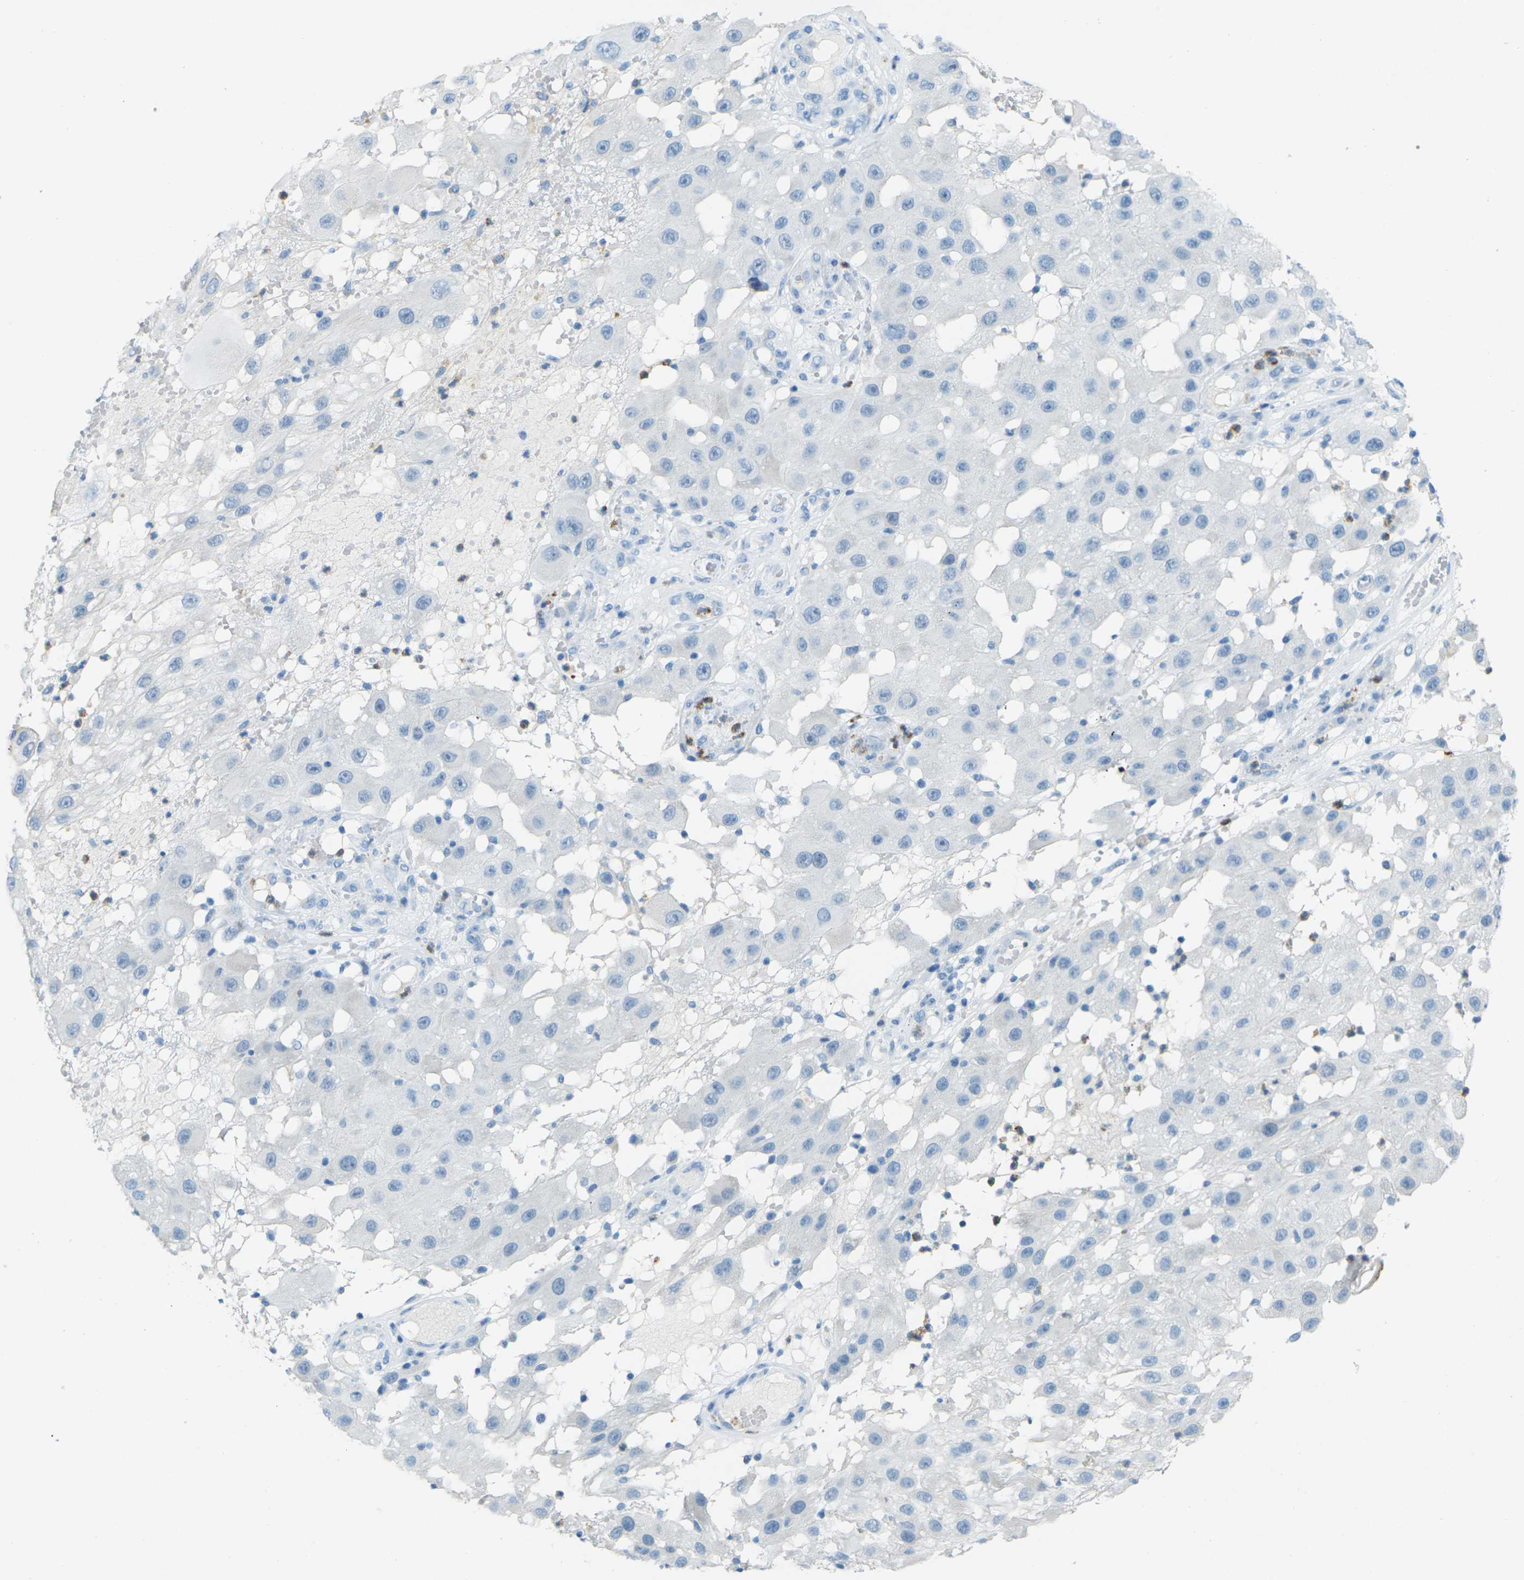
{"staining": {"intensity": "negative", "quantity": "none", "location": "none"}, "tissue": "melanoma", "cell_type": "Tumor cells", "image_type": "cancer", "snomed": [{"axis": "morphology", "description": "Malignant melanoma, NOS"}, {"axis": "topography", "description": "Skin"}], "caption": "There is no significant staining in tumor cells of malignant melanoma. The staining was performed using DAB to visualize the protein expression in brown, while the nuclei were stained in blue with hematoxylin (Magnification: 20x).", "gene": "CDH16", "patient": {"sex": "female", "age": 81}}